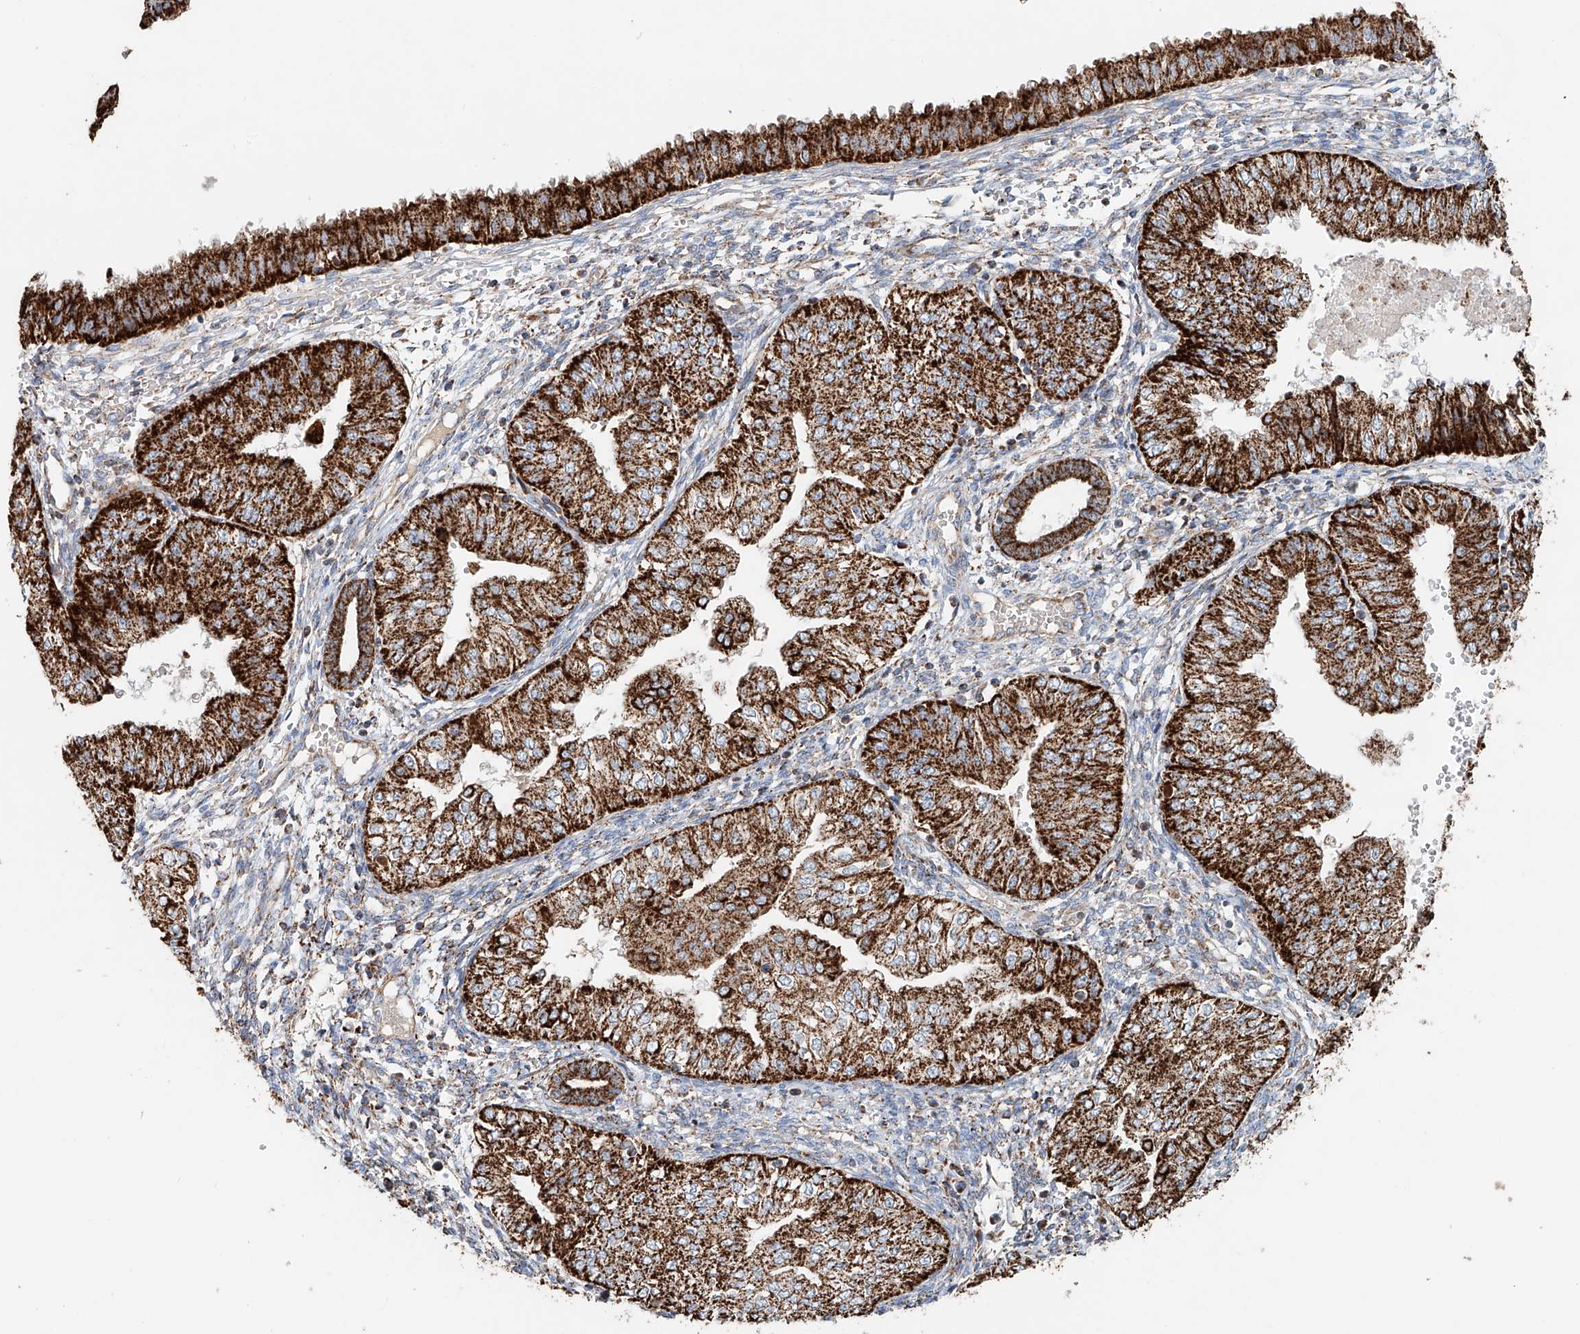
{"staining": {"intensity": "strong", "quantity": ">75%", "location": "cytoplasmic/membranous"}, "tissue": "endometrial cancer", "cell_type": "Tumor cells", "image_type": "cancer", "snomed": [{"axis": "morphology", "description": "Normal tissue, NOS"}, {"axis": "morphology", "description": "Adenocarcinoma, NOS"}, {"axis": "topography", "description": "Endometrium"}], "caption": "This is an image of immunohistochemistry (IHC) staining of endometrial cancer, which shows strong expression in the cytoplasmic/membranous of tumor cells.", "gene": "CARD10", "patient": {"sex": "female", "age": 53}}